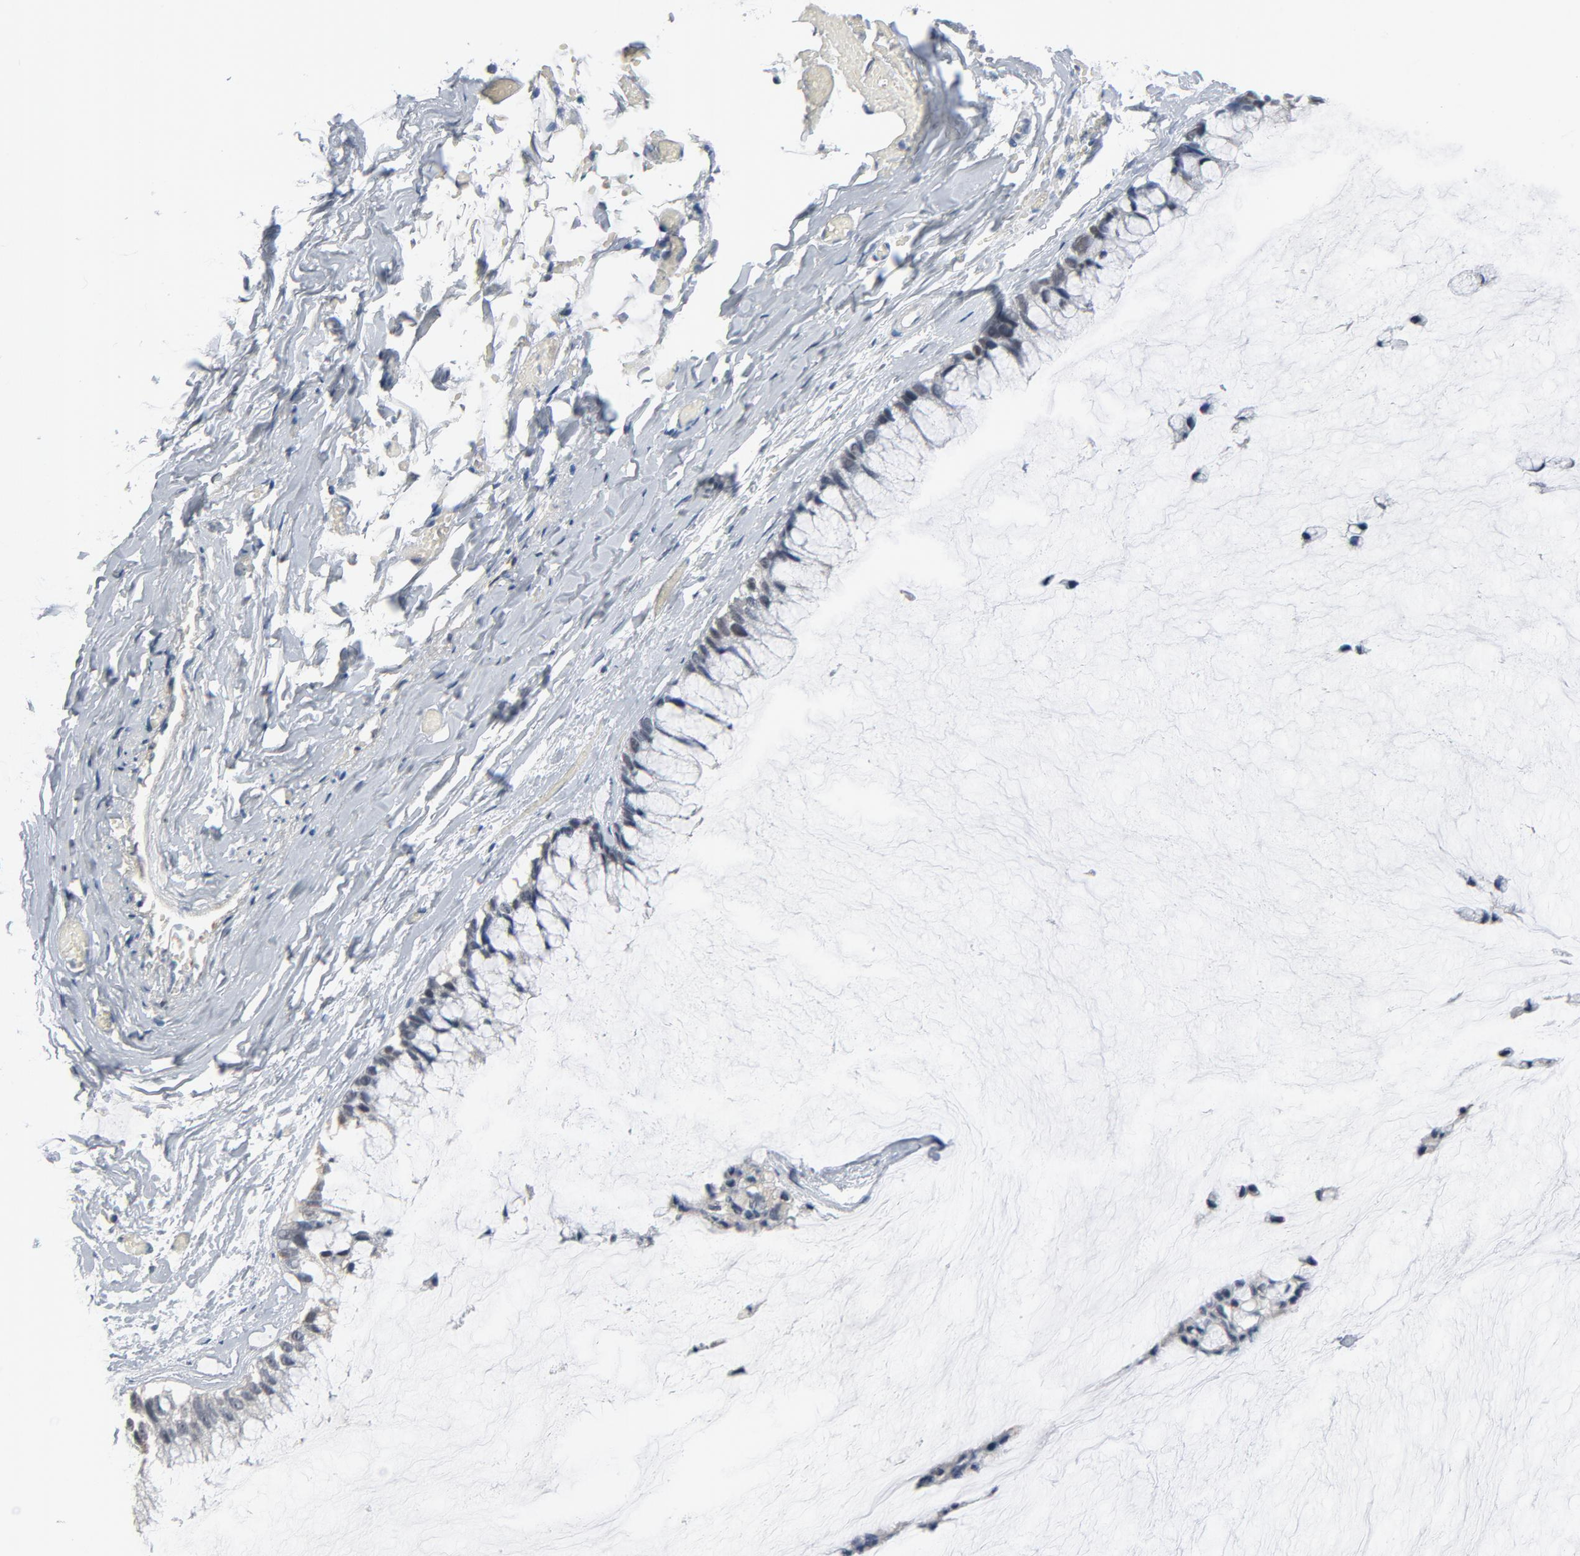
{"staining": {"intensity": "negative", "quantity": "none", "location": "none"}, "tissue": "ovarian cancer", "cell_type": "Tumor cells", "image_type": "cancer", "snomed": [{"axis": "morphology", "description": "Cystadenocarcinoma, mucinous, NOS"}, {"axis": "topography", "description": "Ovary"}], "caption": "DAB (3,3'-diaminobenzidine) immunohistochemical staining of mucinous cystadenocarcinoma (ovarian) shows no significant positivity in tumor cells.", "gene": "FOXP1", "patient": {"sex": "female", "age": 39}}